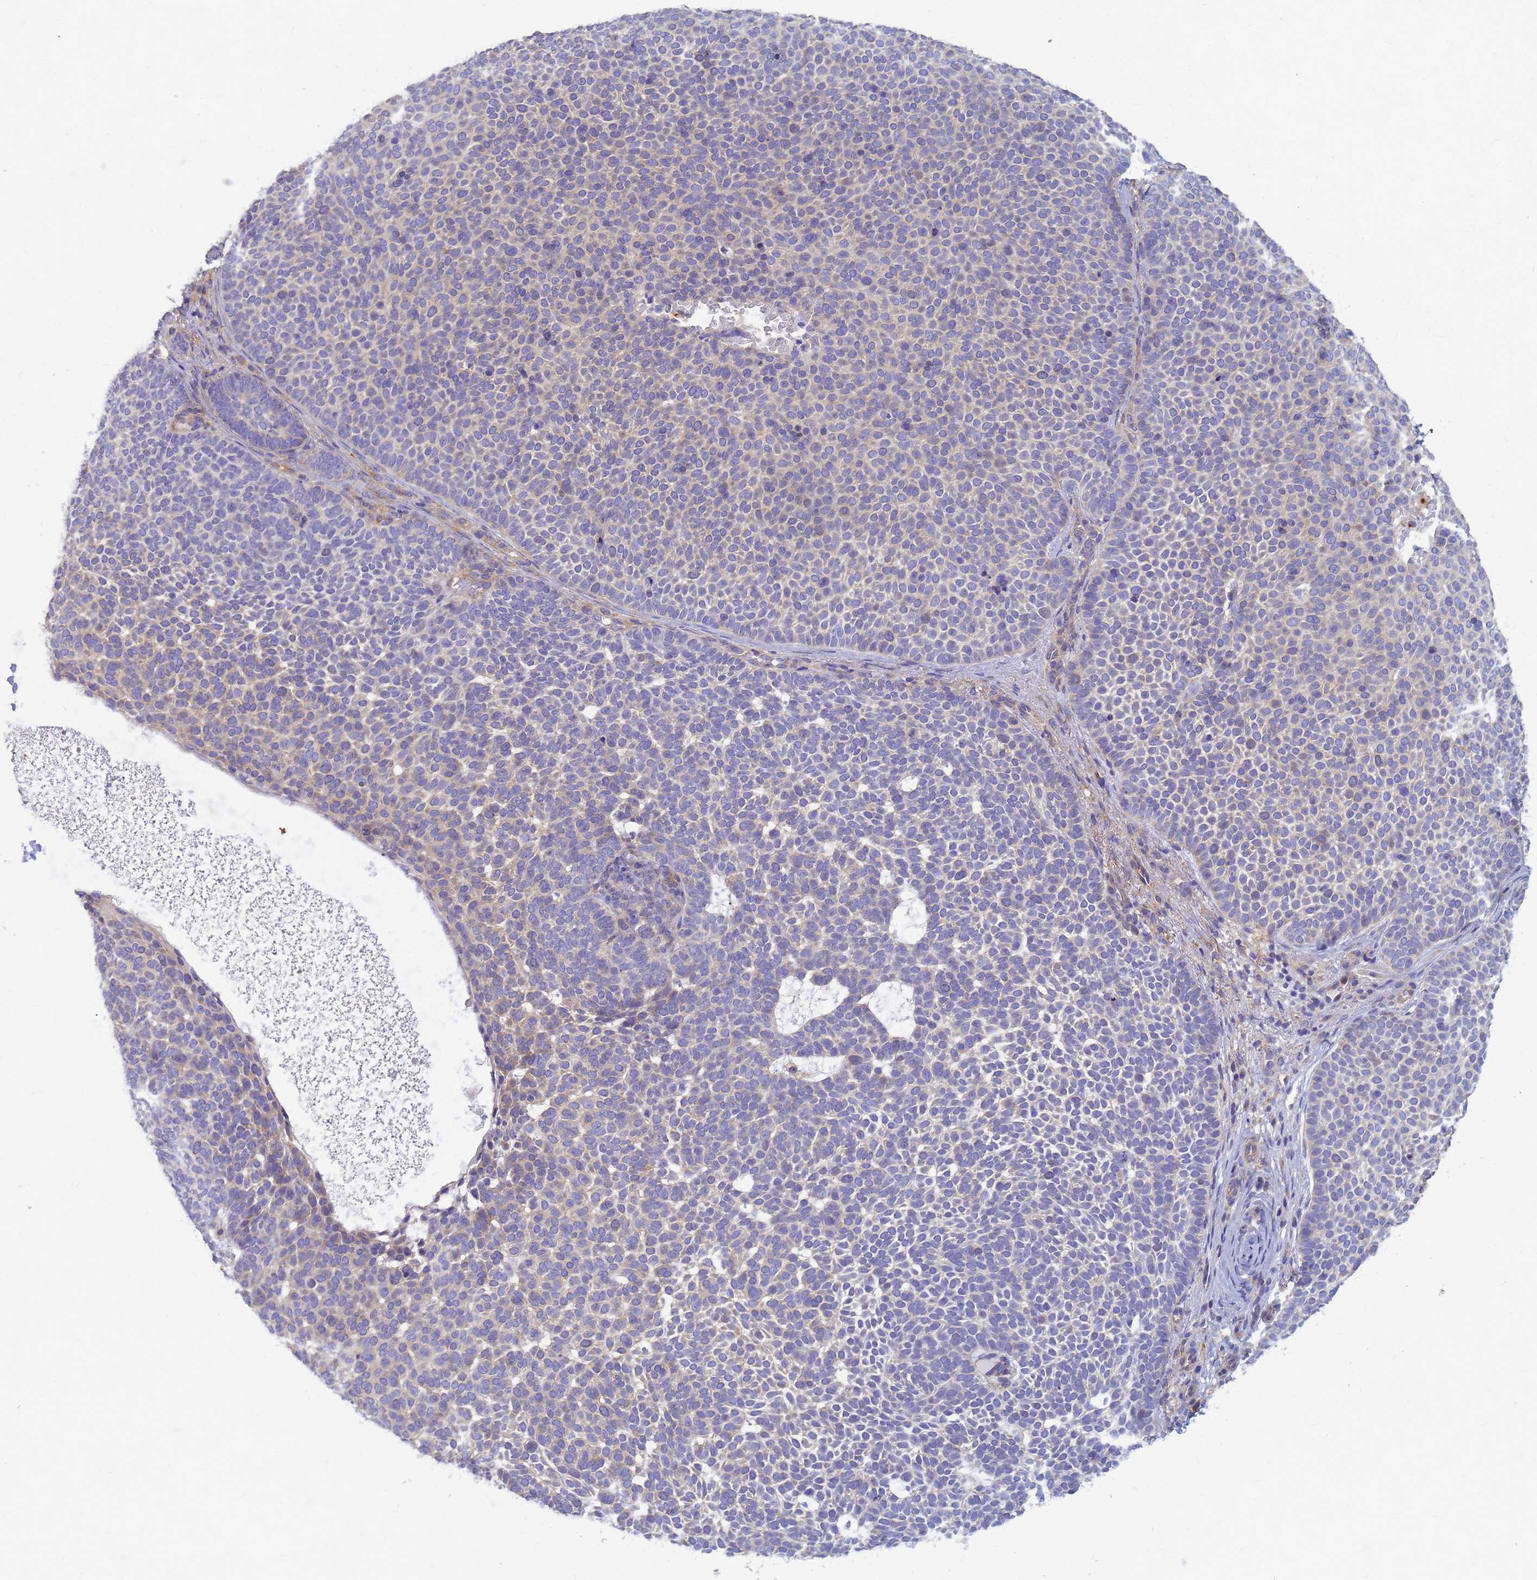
{"staining": {"intensity": "weak", "quantity": "<25%", "location": "cytoplasmic/membranous"}, "tissue": "skin cancer", "cell_type": "Tumor cells", "image_type": "cancer", "snomed": [{"axis": "morphology", "description": "Basal cell carcinoma"}, {"axis": "topography", "description": "Skin"}], "caption": "A photomicrograph of human skin basal cell carcinoma is negative for staining in tumor cells.", "gene": "EEA1", "patient": {"sex": "female", "age": 77}}